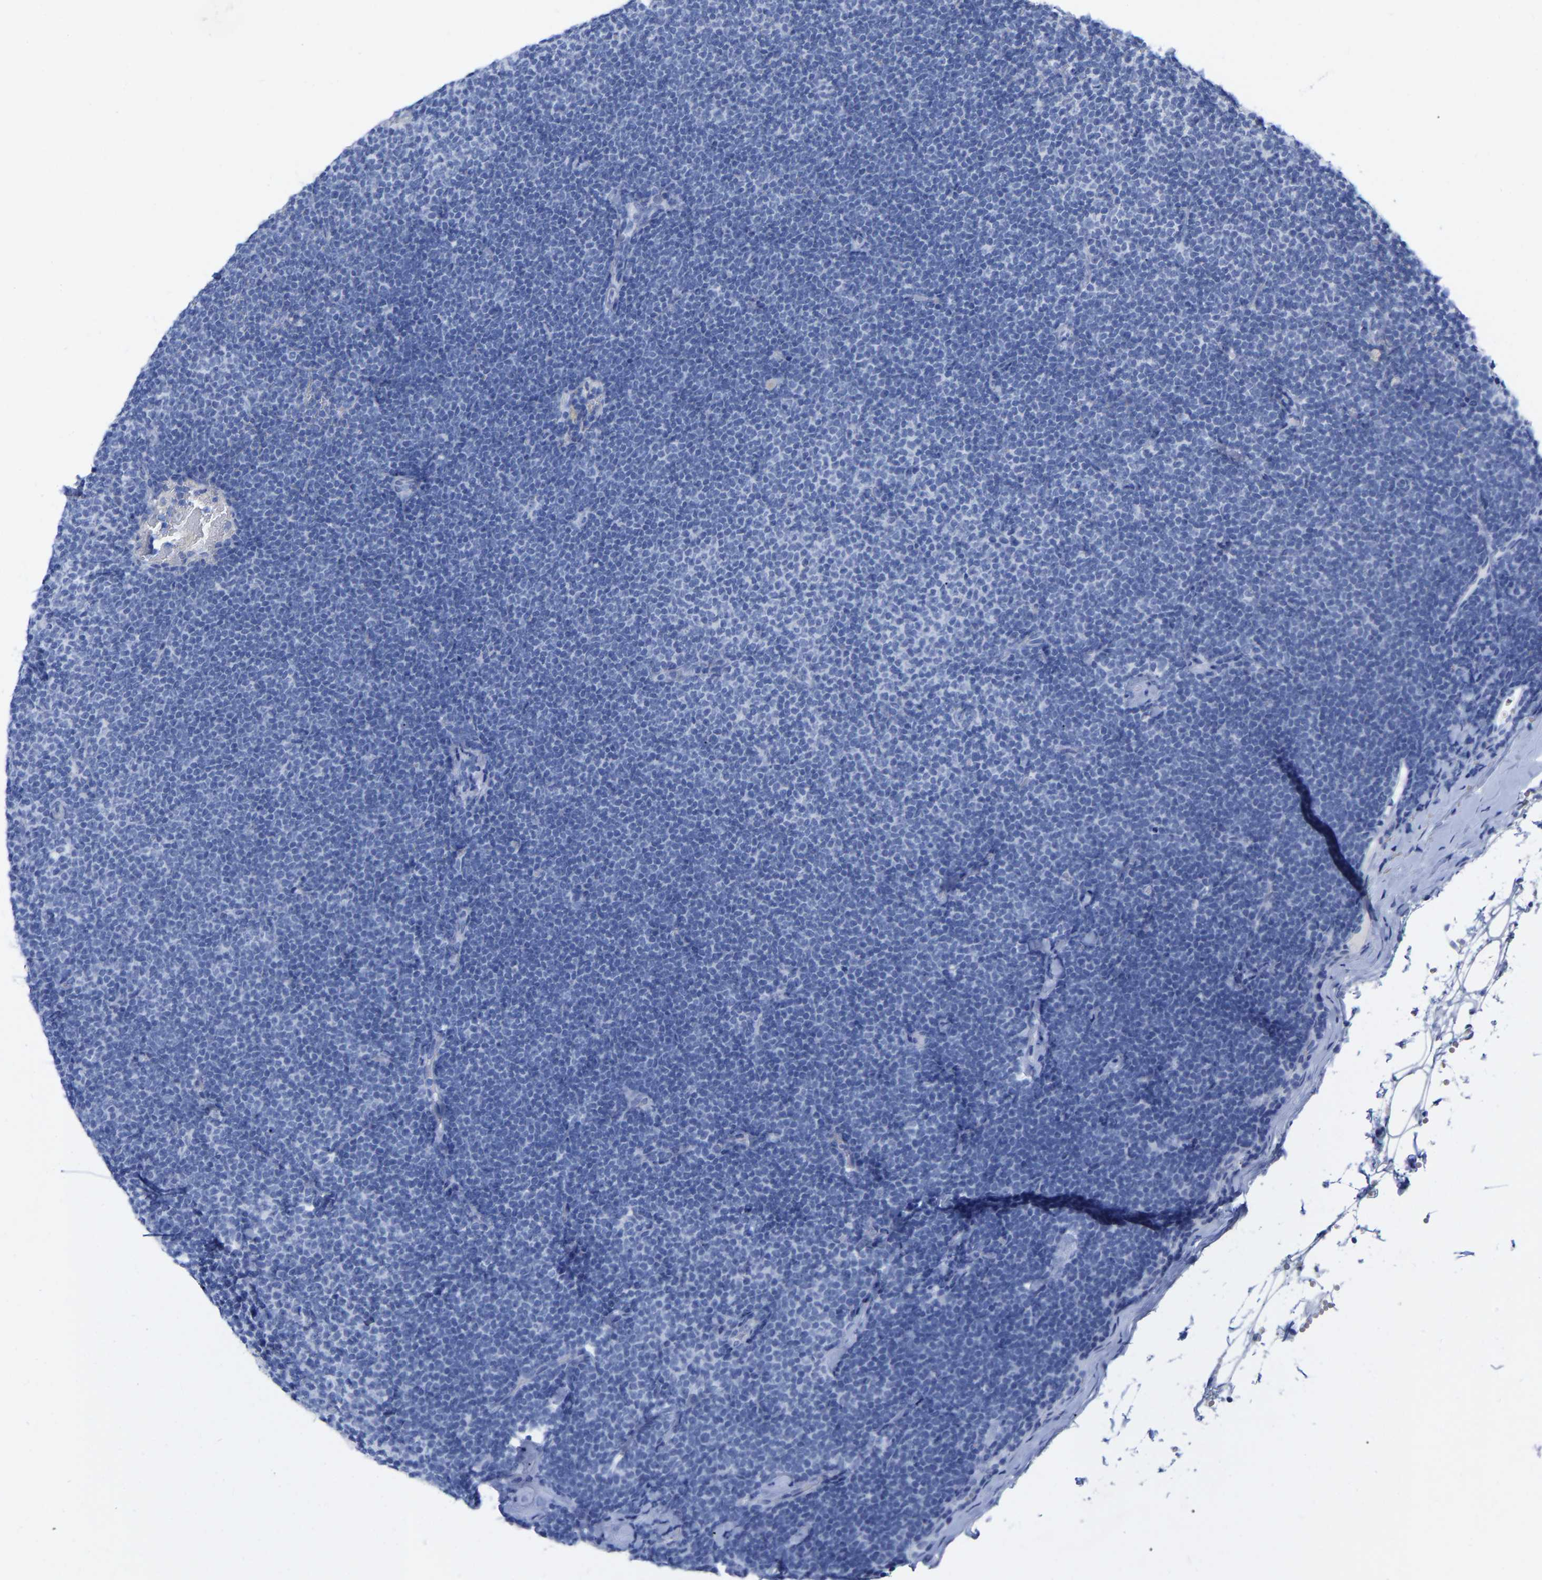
{"staining": {"intensity": "negative", "quantity": "none", "location": "none"}, "tissue": "lymphoma", "cell_type": "Tumor cells", "image_type": "cancer", "snomed": [{"axis": "morphology", "description": "Malignant lymphoma, non-Hodgkin's type, Low grade"}, {"axis": "topography", "description": "Lymph node"}], "caption": "Immunohistochemistry of human lymphoma demonstrates no positivity in tumor cells. (DAB (3,3'-diaminobenzidine) immunohistochemistry, high magnification).", "gene": "HAPLN1", "patient": {"sex": "female", "age": 53}}